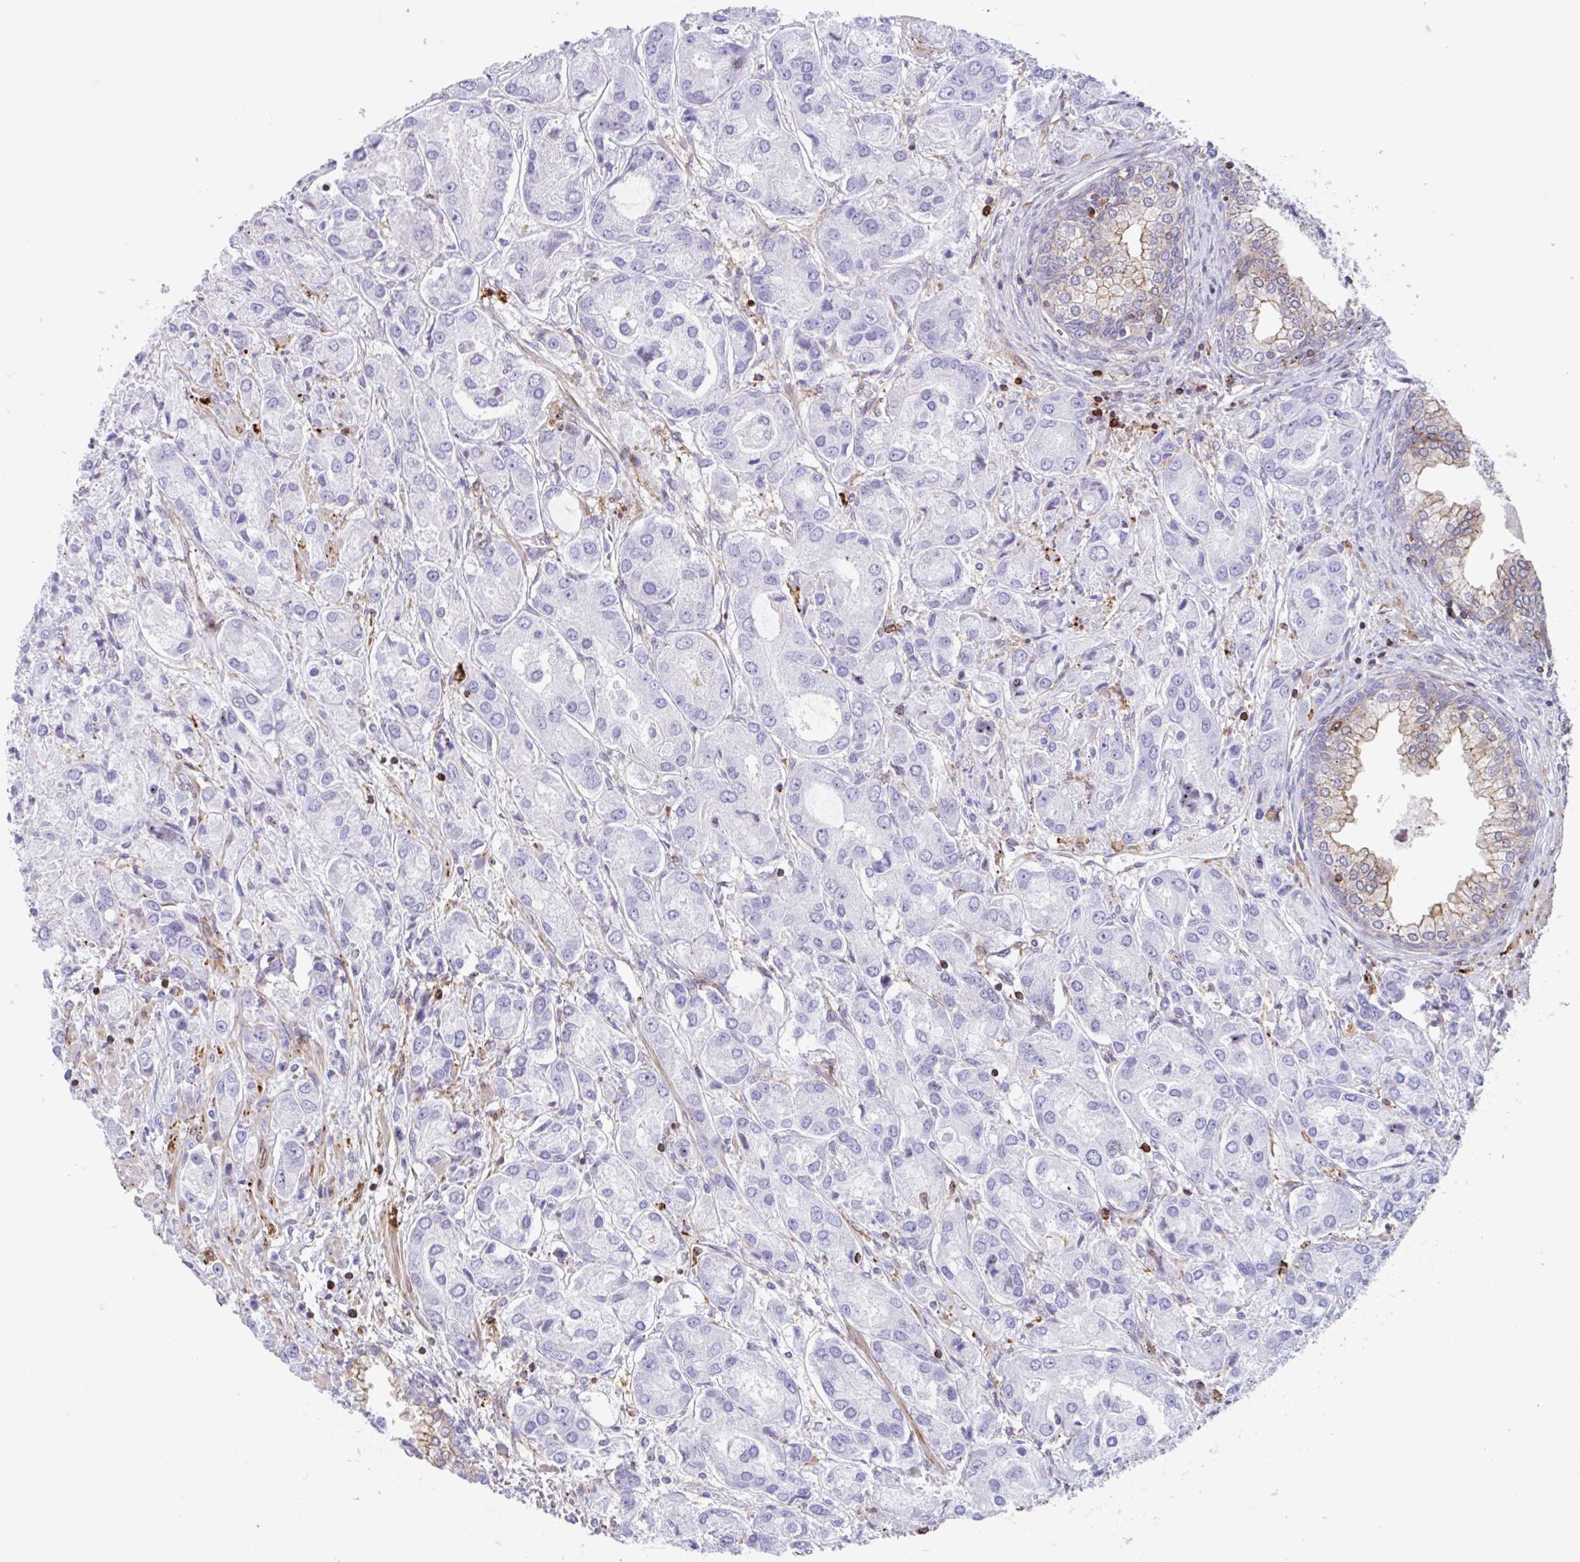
{"staining": {"intensity": "negative", "quantity": "none", "location": "none"}, "tissue": "prostate cancer", "cell_type": "Tumor cells", "image_type": "cancer", "snomed": [{"axis": "morphology", "description": "Adenocarcinoma, High grade"}, {"axis": "topography", "description": "Prostate"}], "caption": "Histopathology image shows no significant protein positivity in tumor cells of prostate cancer.", "gene": "EFHD1", "patient": {"sex": "male", "age": 67}}